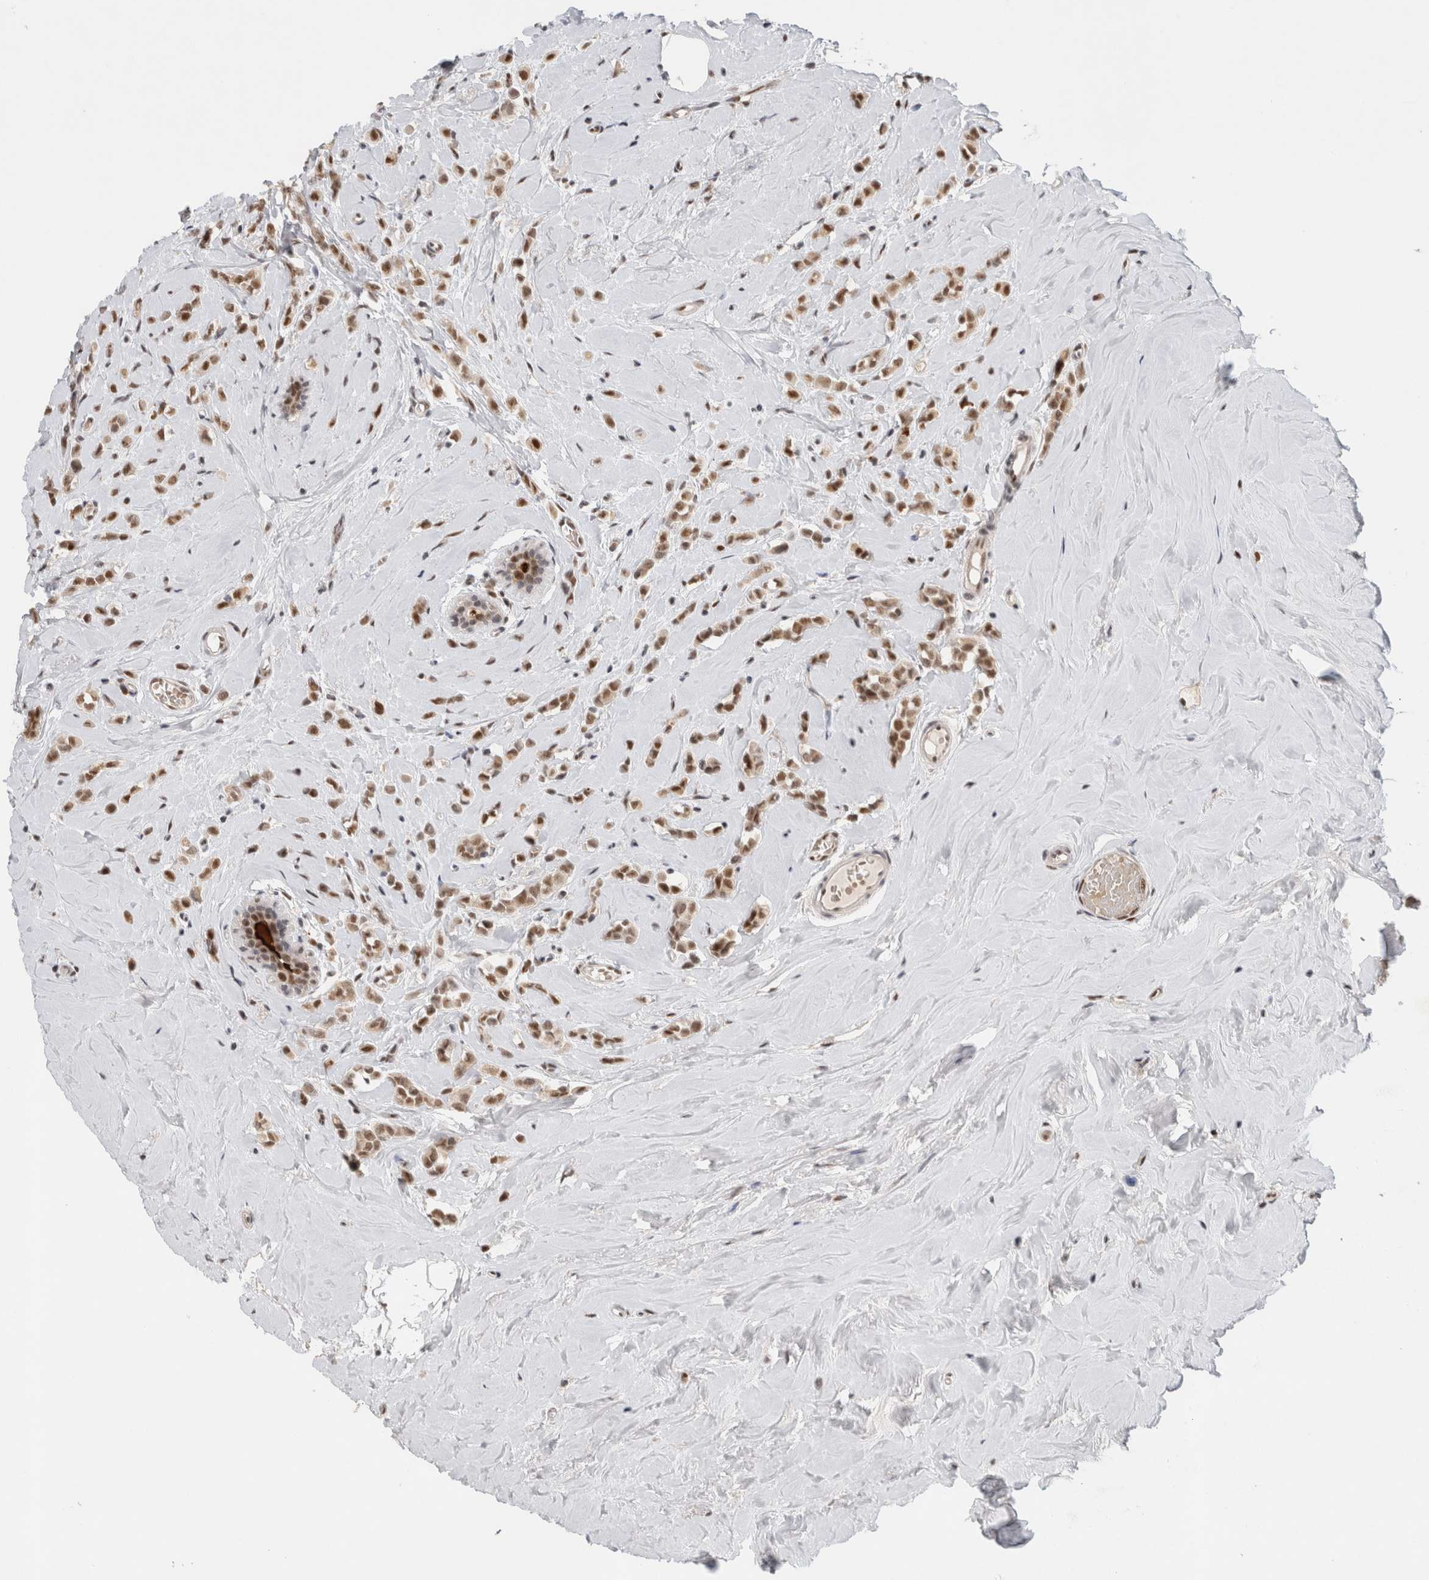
{"staining": {"intensity": "moderate", "quantity": ">75%", "location": "nuclear"}, "tissue": "breast cancer", "cell_type": "Tumor cells", "image_type": "cancer", "snomed": [{"axis": "morphology", "description": "Lobular carcinoma"}, {"axis": "topography", "description": "Breast"}], "caption": "Lobular carcinoma (breast) stained with DAB immunohistochemistry (IHC) exhibits medium levels of moderate nuclear positivity in approximately >75% of tumor cells.", "gene": "HESX1", "patient": {"sex": "female", "age": 47}}